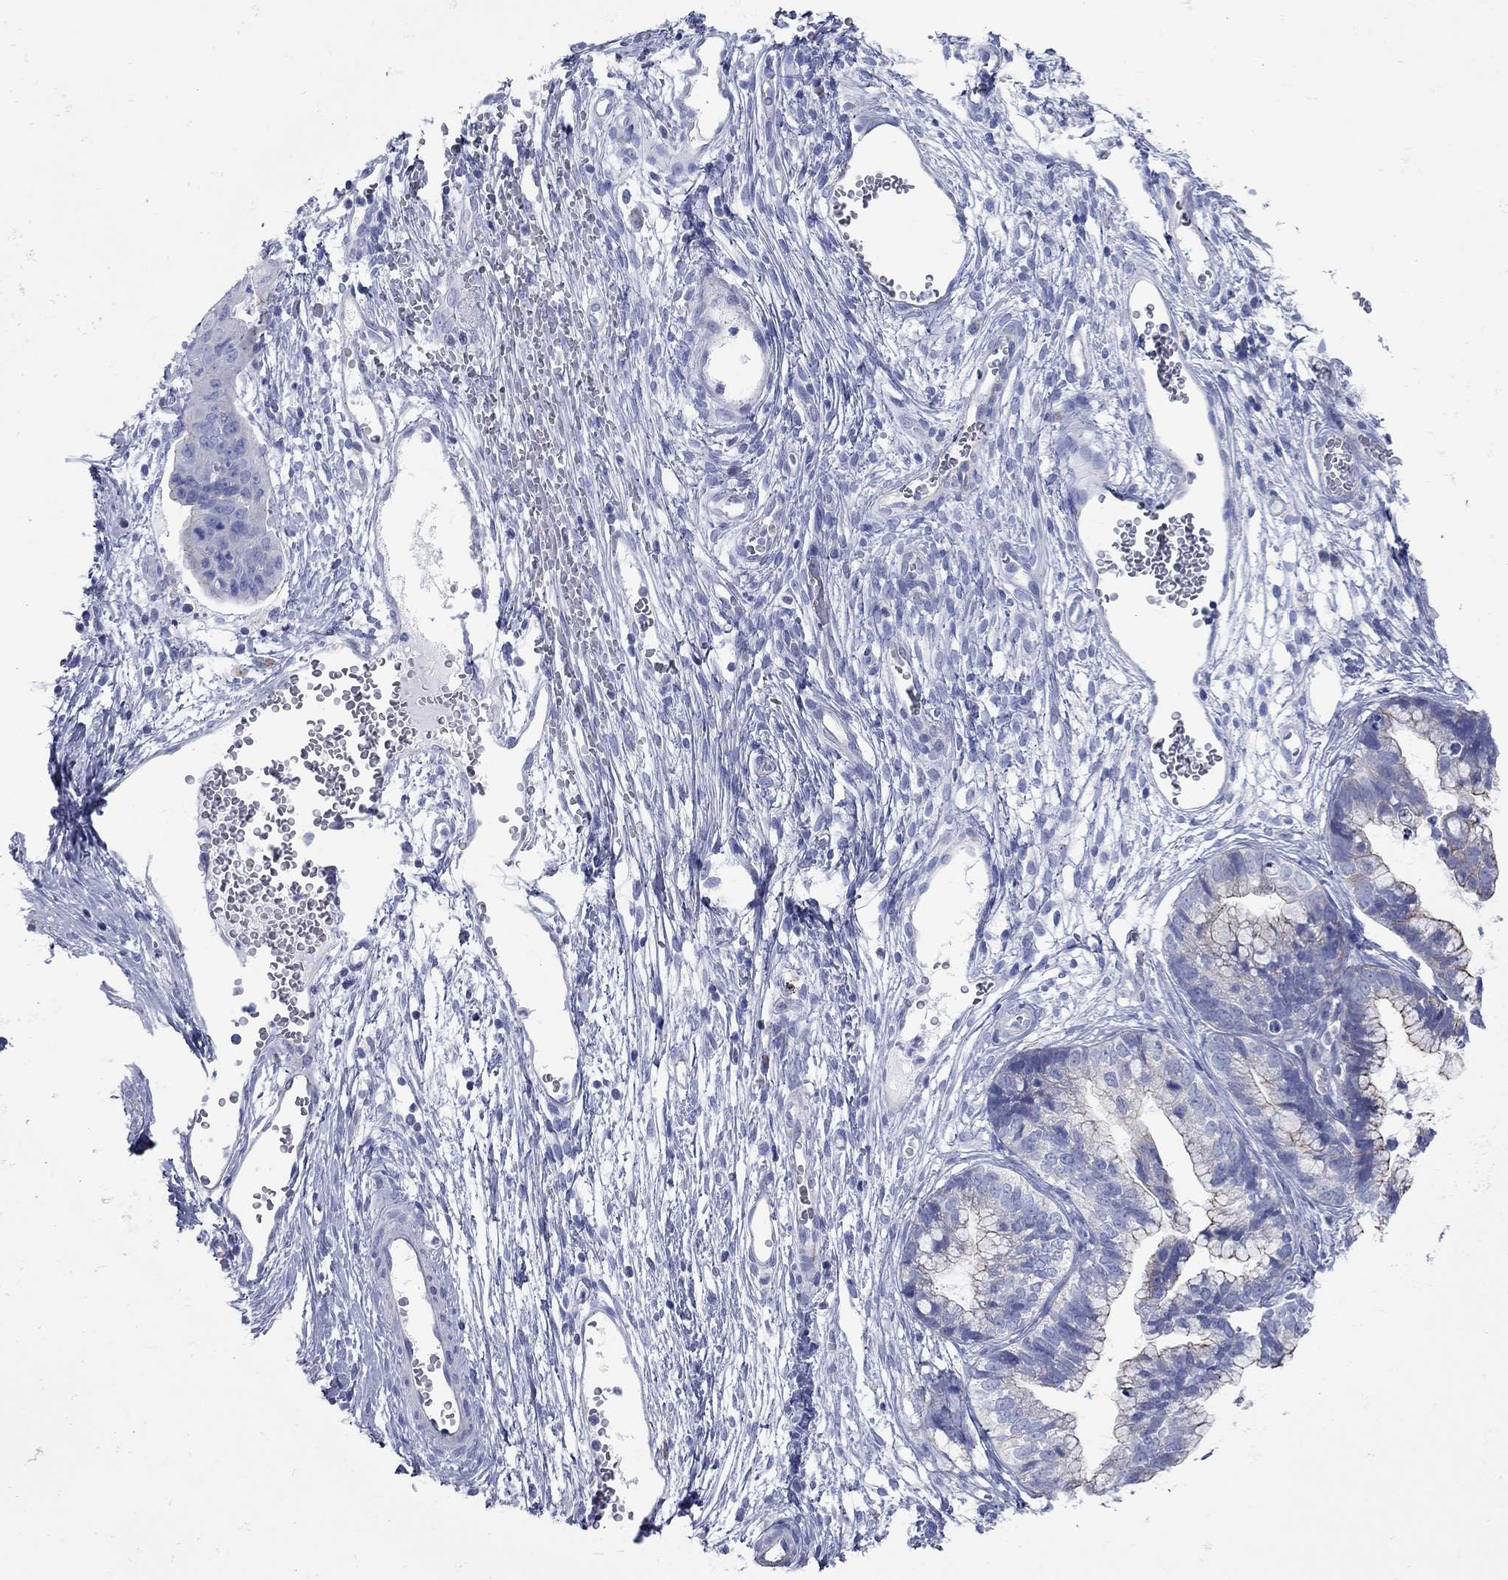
{"staining": {"intensity": "moderate", "quantity": "<25%", "location": "cytoplasmic/membranous"}, "tissue": "cervical cancer", "cell_type": "Tumor cells", "image_type": "cancer", "snomed": [{"axis": "morphology", "description": "Adenocarcinoma, NOS"}, {"axis": "topography", "description": "Cervix"}], "caption": "This is a histology image of immunohistochemistry staining of cervical cancer, which shows moderate staining in the cytoplasmic/membranous of tumor cells.", "gene": "PDZD3", "patient": {"sex": "female", "age": 44}}